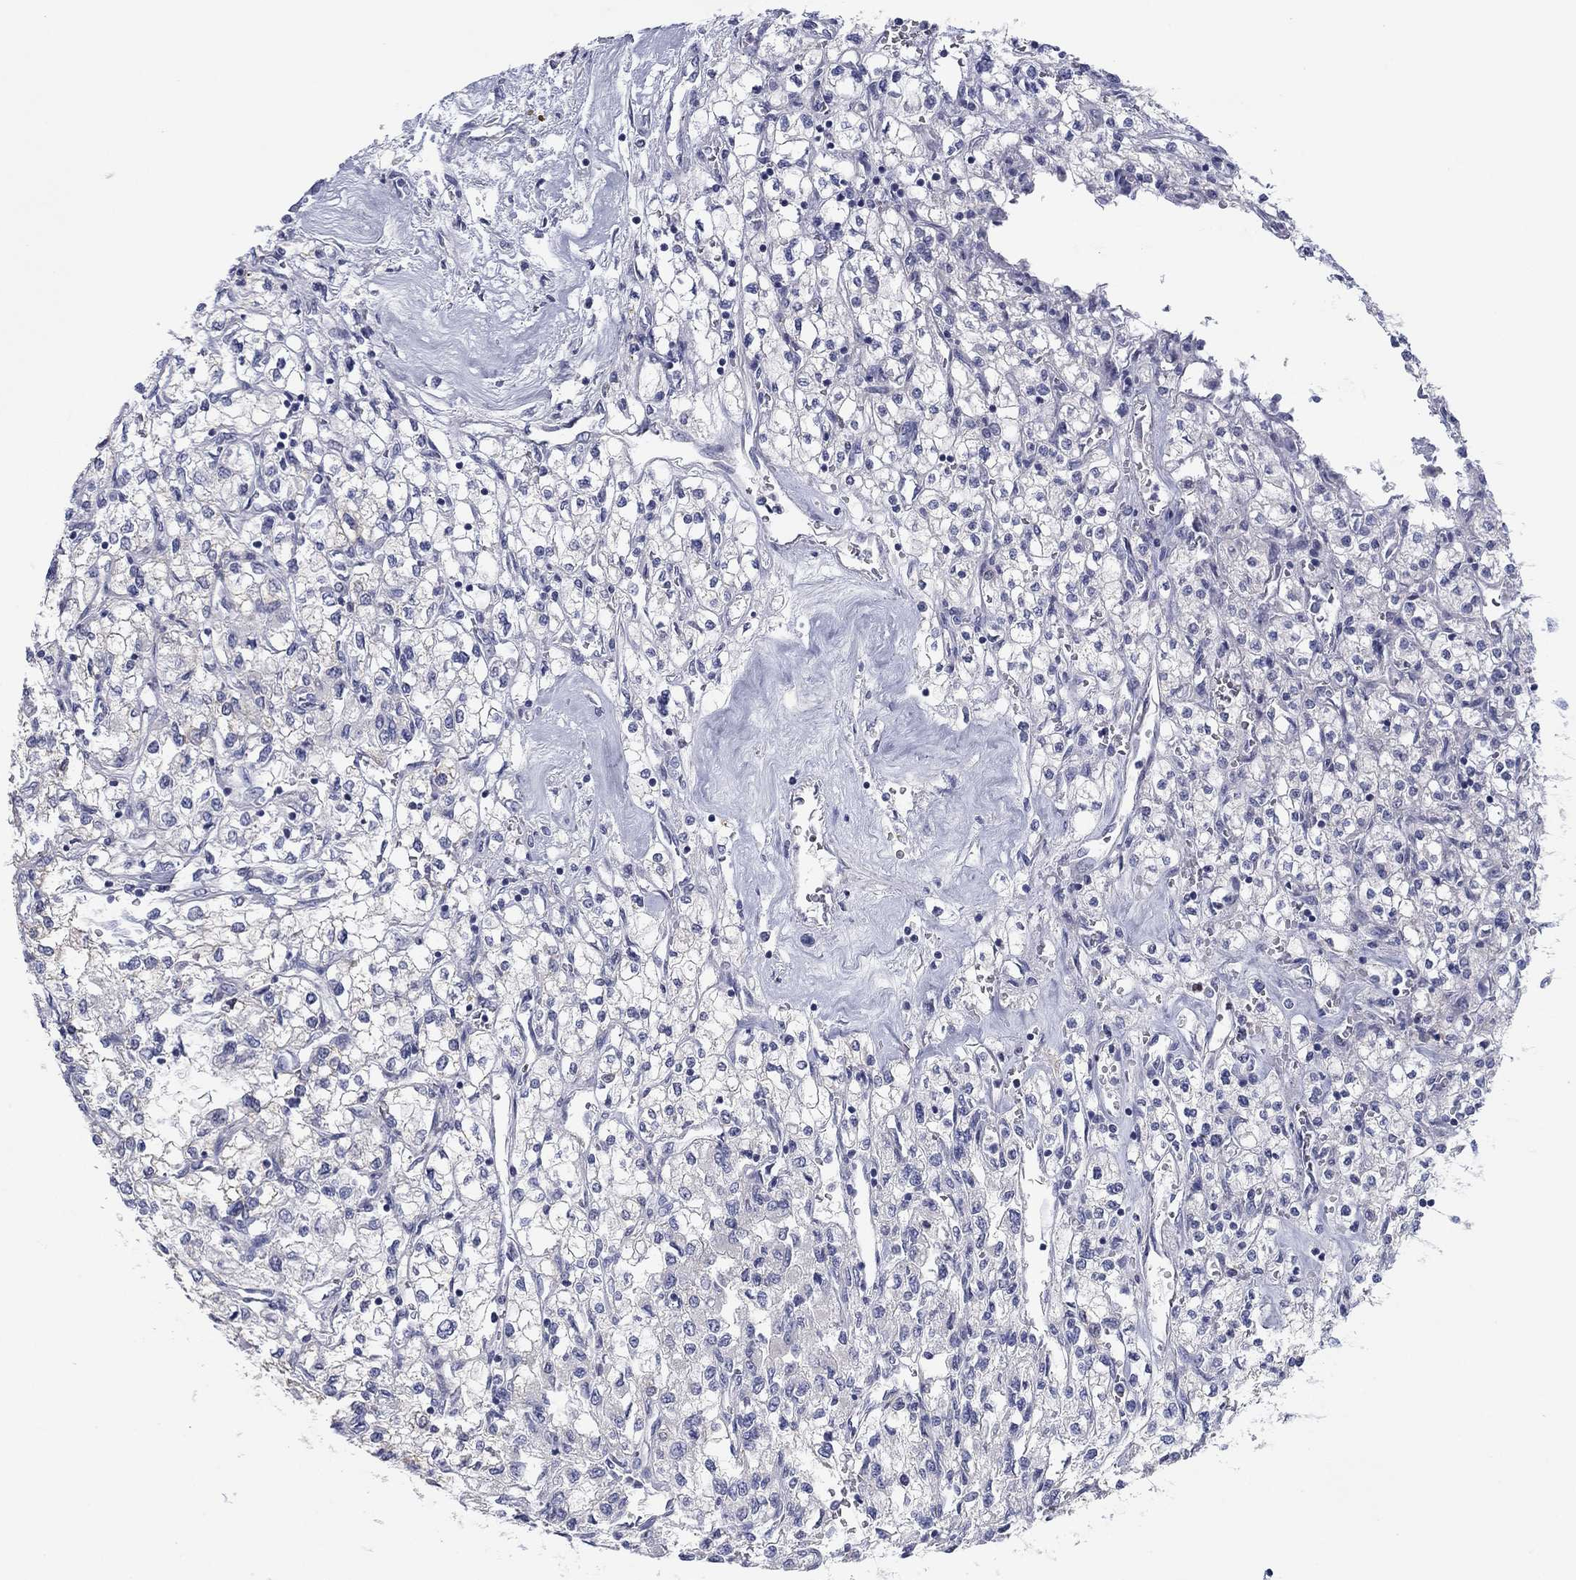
{"staining": {"intensity": "negative", "quantity": "none", "location": "none"}, "tissue": "renal cancer", "cell_type": "Tumor cells", "image_type": "cancer", "snomed": [{"axis": "morphology", "description": "Adenocarcinoma, NOS"}, {"axis": "topography", "description": "Kidney"}], "caption": "Tumor cells are negative for protein expression in human renal cancer. The staining is performed using DAB (3,3'-diaminobenzidine) brown chromogen with nuclei counter-stained in using hematoxylin.", "gene": "CALB1", "patient": {"sex": "male", "age": 80}}